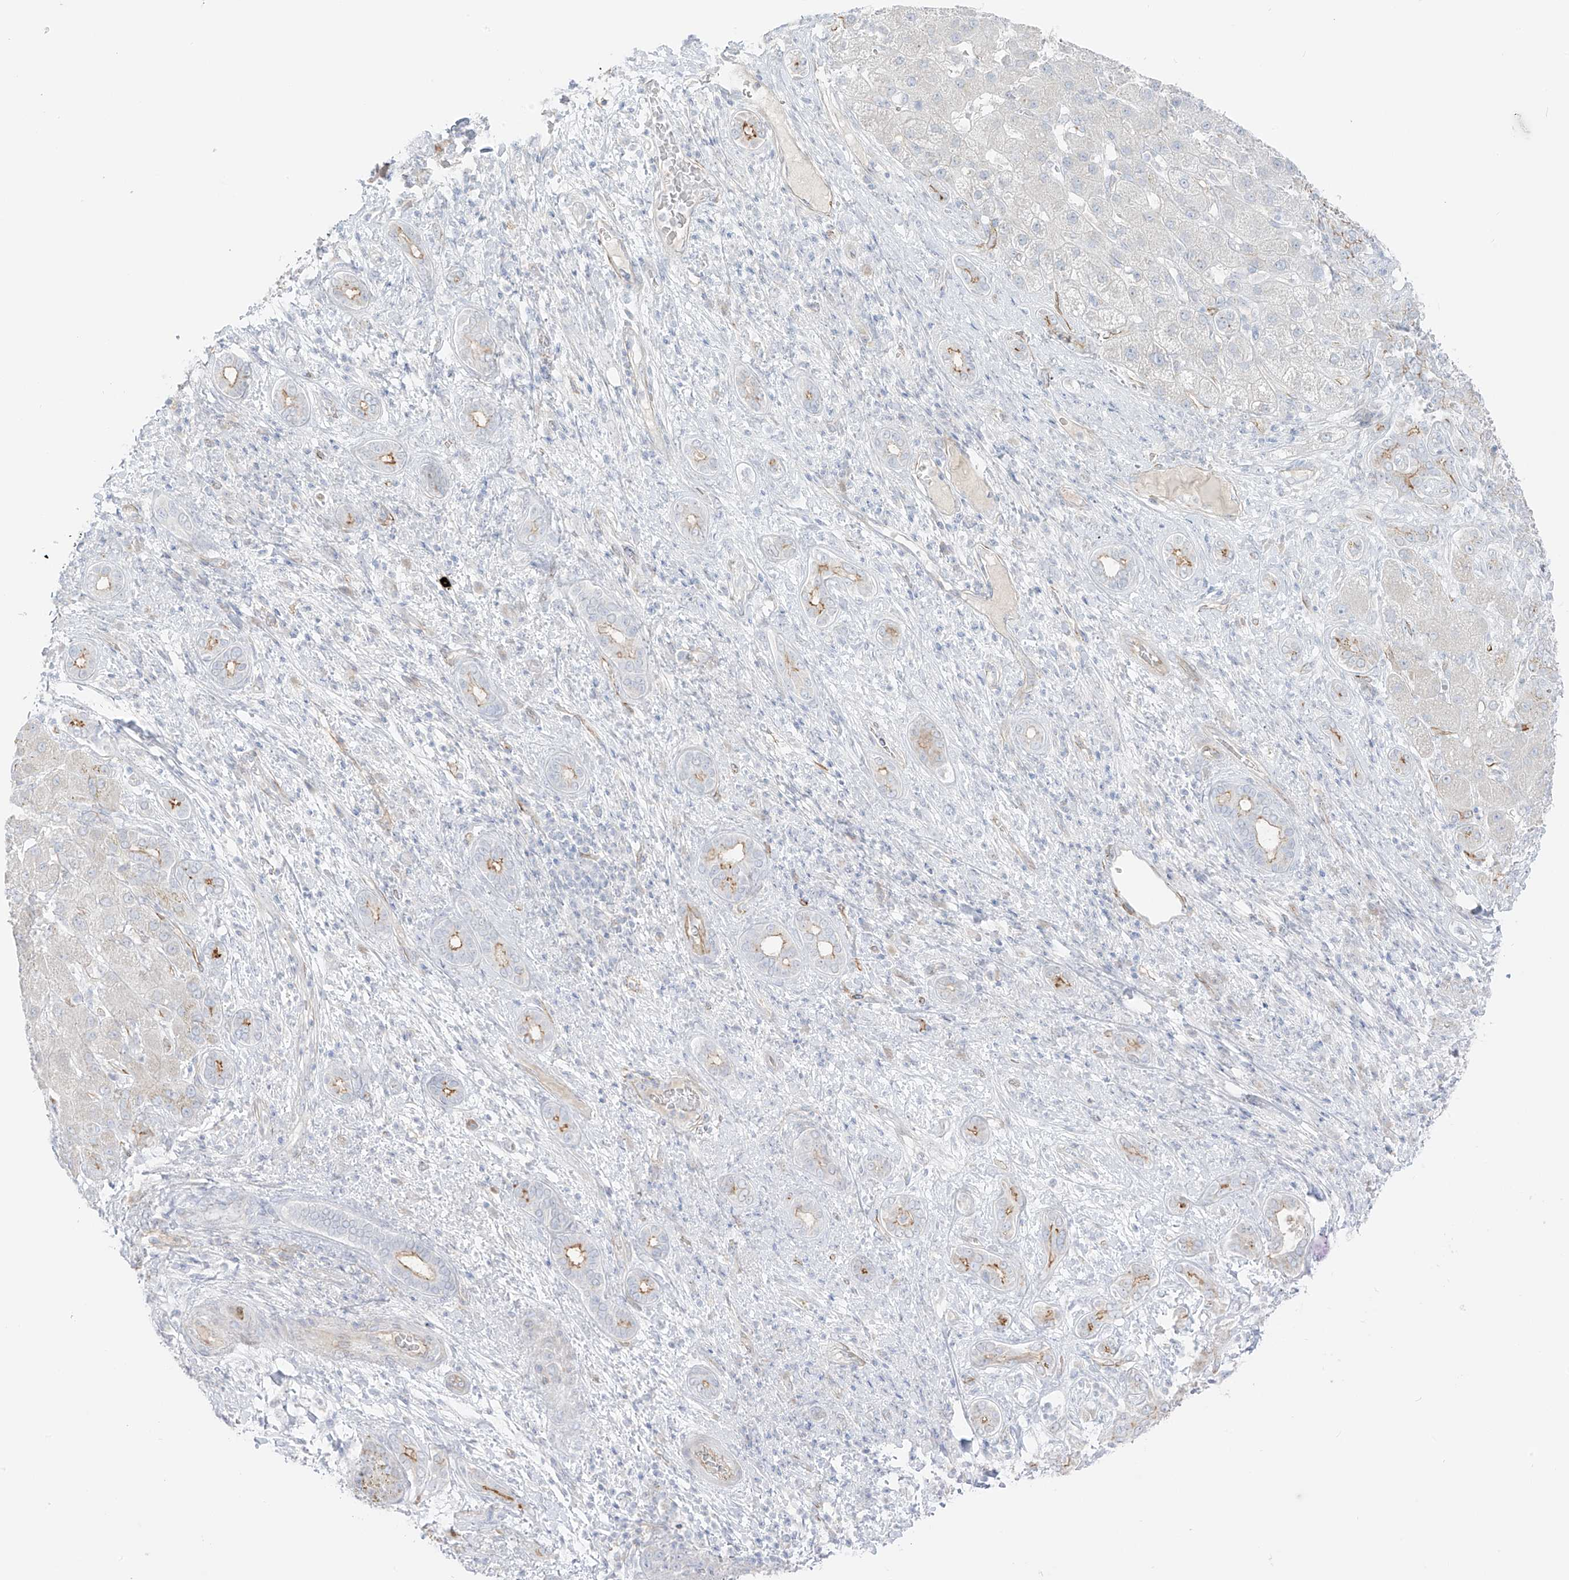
{"staining": {"intensity": "negative", "quantity": "none", "location": "none"}, "tissue": "liver cancer", "cell_type": "Tumor cells", "image_type": "cancer", "snomed": [{"axis": "morphology", "description": "Carcinoma, Hepatocellular, NOS"}, {"axis": "topography", "description": "Liver"}], "caption": "The immunohistochemistry image has no significant expression in tumor cells of hepatocellular carcinoma (liver) tissue.", "gene": "C11orf87", "patient": {"sex": "male", "age": 65}}